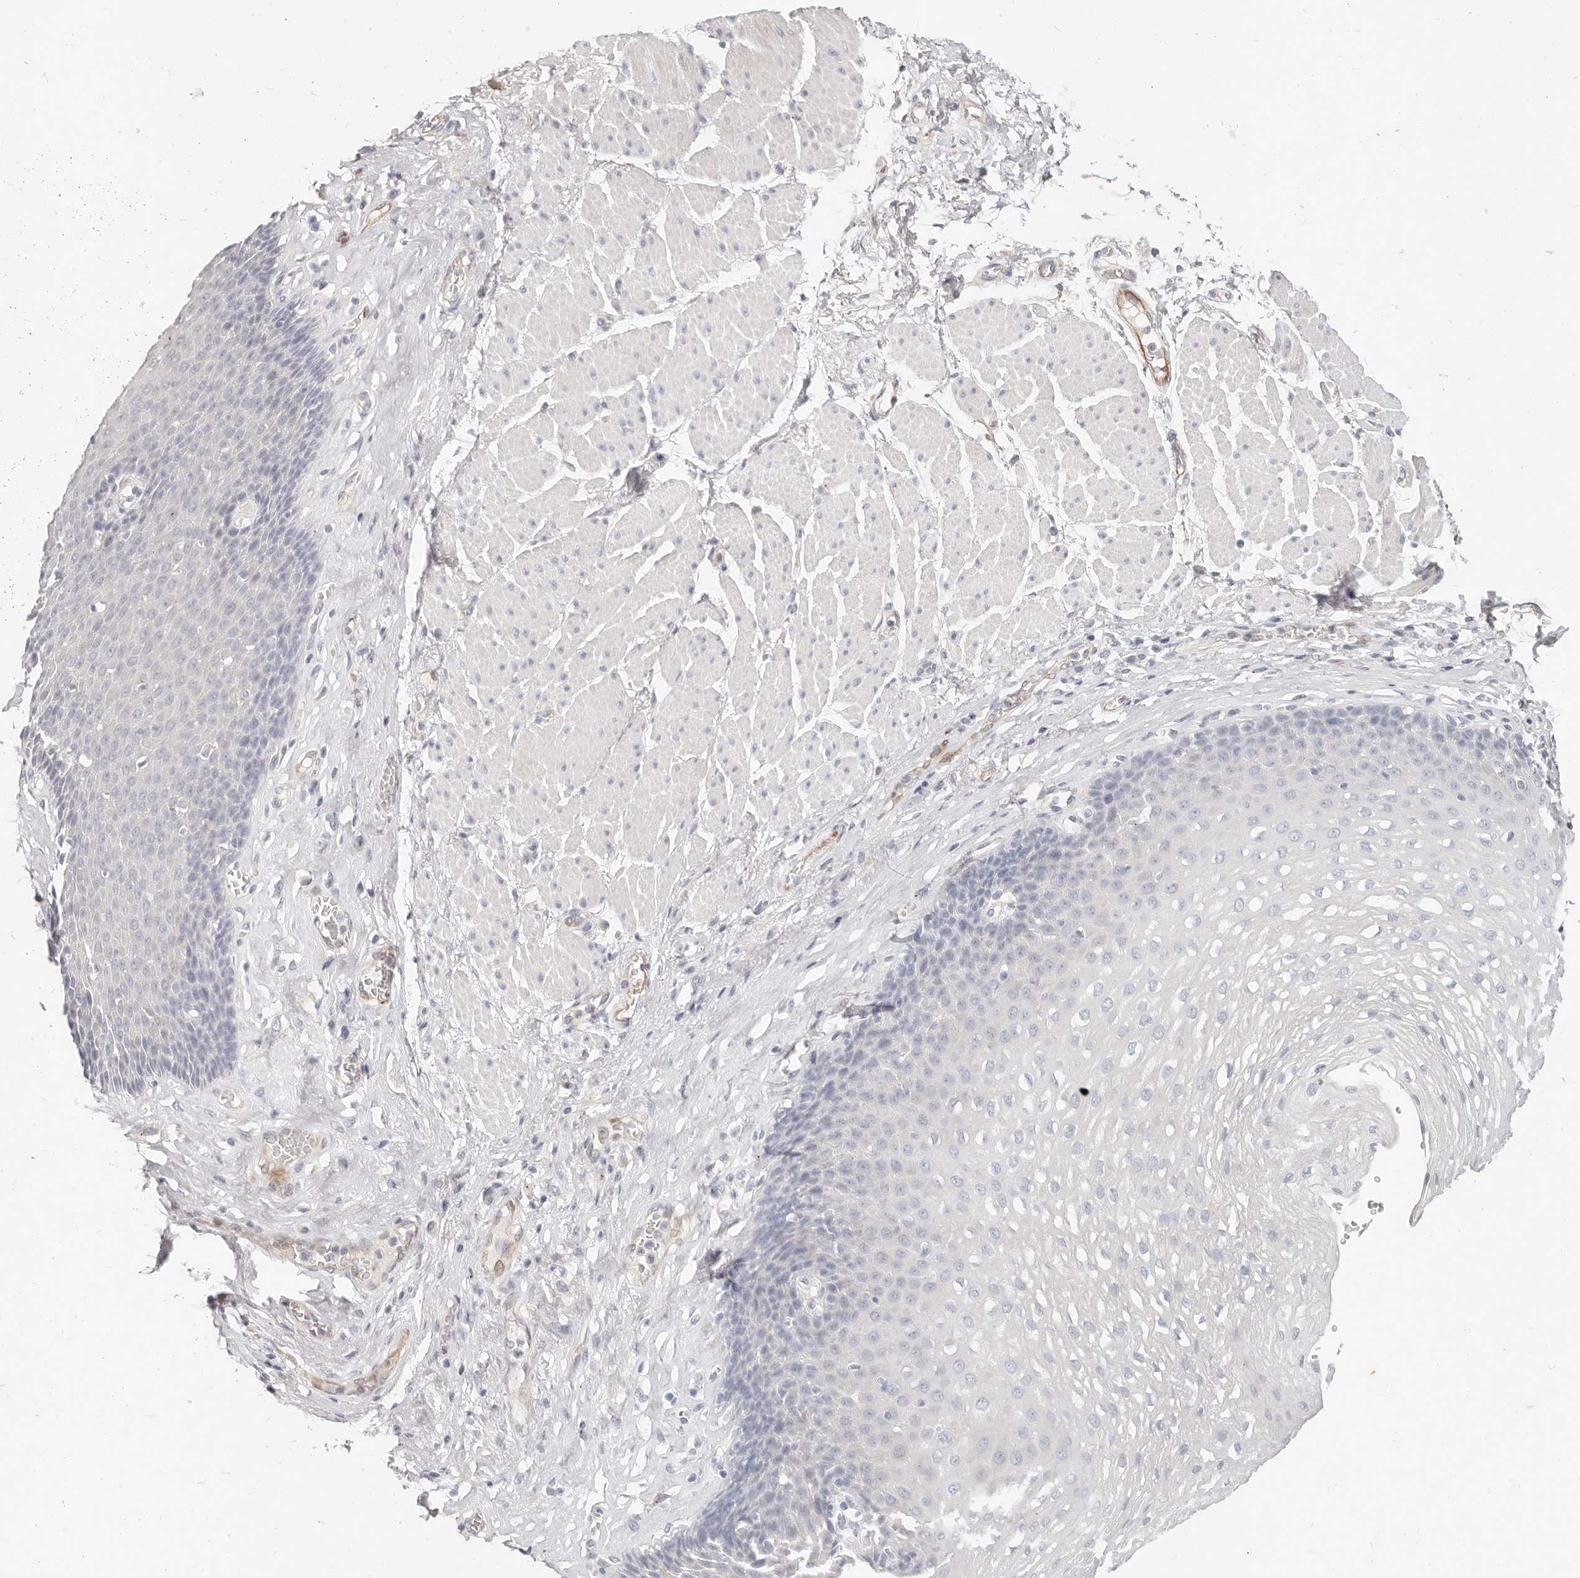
{"staining": {"intensity": "negative", "quantity": "none", "location": "none"}, "tissue": "esophagus", "cell_type": "Squamous epithelial cells", "image_type": "normal", "snomed": [{"axis": "morphology", "description": "Normal tissue, NOS"}, {"axis": "topography", "description": "Esophagus"}], "caption": "Immunohistochemical staining of unremarkable esophagus reveals no significant positivity in squamous epithelial cells.", "gene": "ZRANB1", "patient": {"sex": "female", "age": 66}}